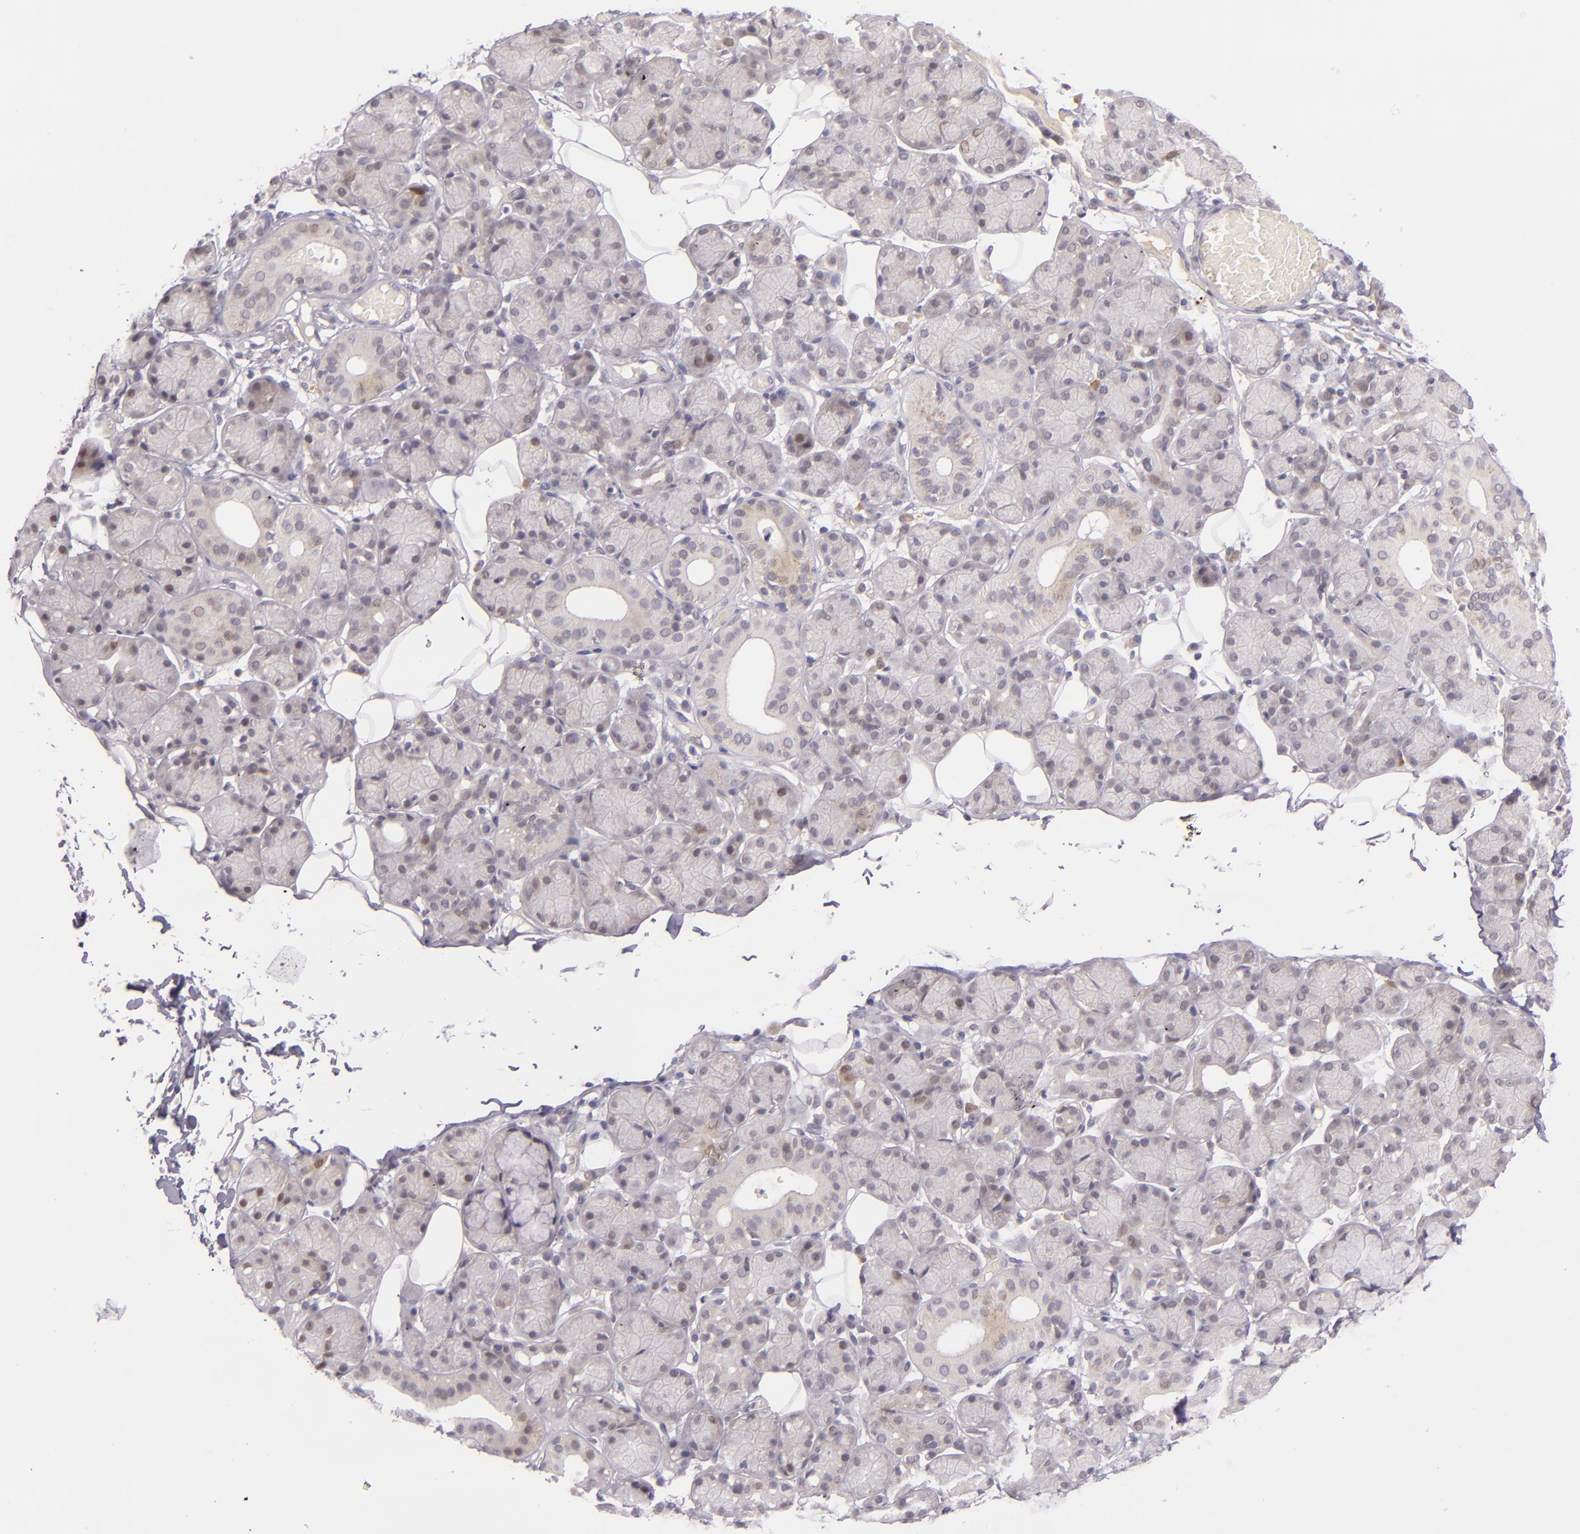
{"staining": {"intensity": "weak", "quantity": "<25%", "location": "nuclear"}, "tissue": "salivary gland", "cell_type": "Glandular cells", "image_type": "normal", "snomed": [{"axis": "morphology", "description": "Normal tissue, NOS"}, {"axis": "topography", "description": "Salivary gland"}], "caption": "Glandular cells show no significant positivity in normal salivary gland. (Stains: DAB (3,3'-diaminobenzidine) immunohistochemistry (IHC) with hematoxylin counter stain, Microscopy: brightfield microscopy at high magnification).", "gene": "CSE1L", "patient": {"sex": "male", "age": 54}}